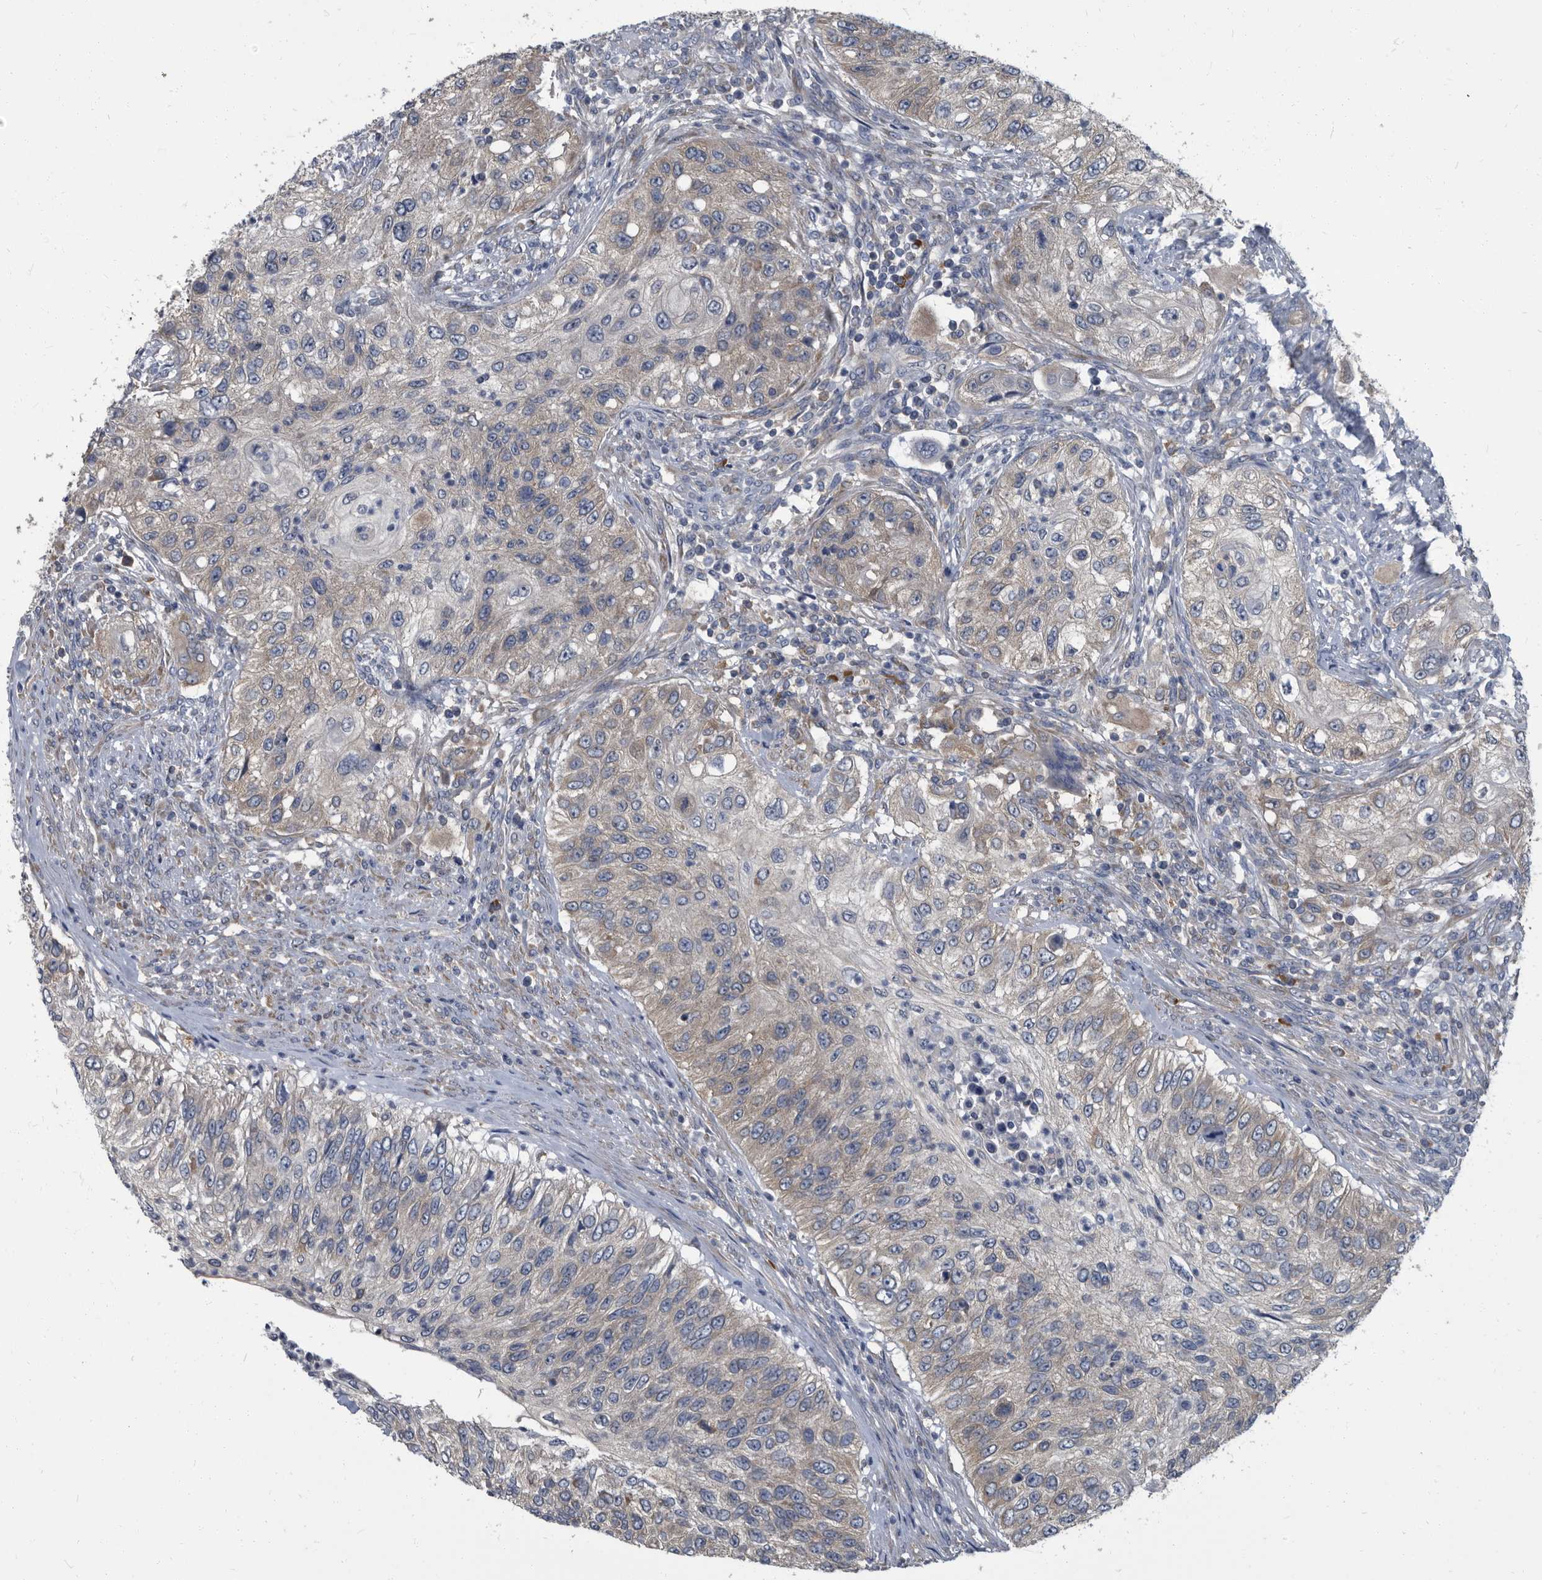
{"staining": {"intensity": "weak", "quantity": "<25%", "location": "cytoplasmic/membranous"}, "tissue": "urothelial cancer", "cell_type": "Tumor cells", "image_type": "cancer", "snomed": [{"axis": "morphology", "description": "Urothelial carcinoma, High grade"}, {"axis": "topography", "description": "Urinary bladder"}], "caption": "Tumor cells show no significant protein expression in urothelial cancer. Brightfield microscopy of immunohistochemistry stained with DAB (3,3'-diaminobenzidine) (brown) and hematoxylin (blue), captured at high magnification.", "gene": "CDV3", "patient": {"sex": "female", "age": 60}}